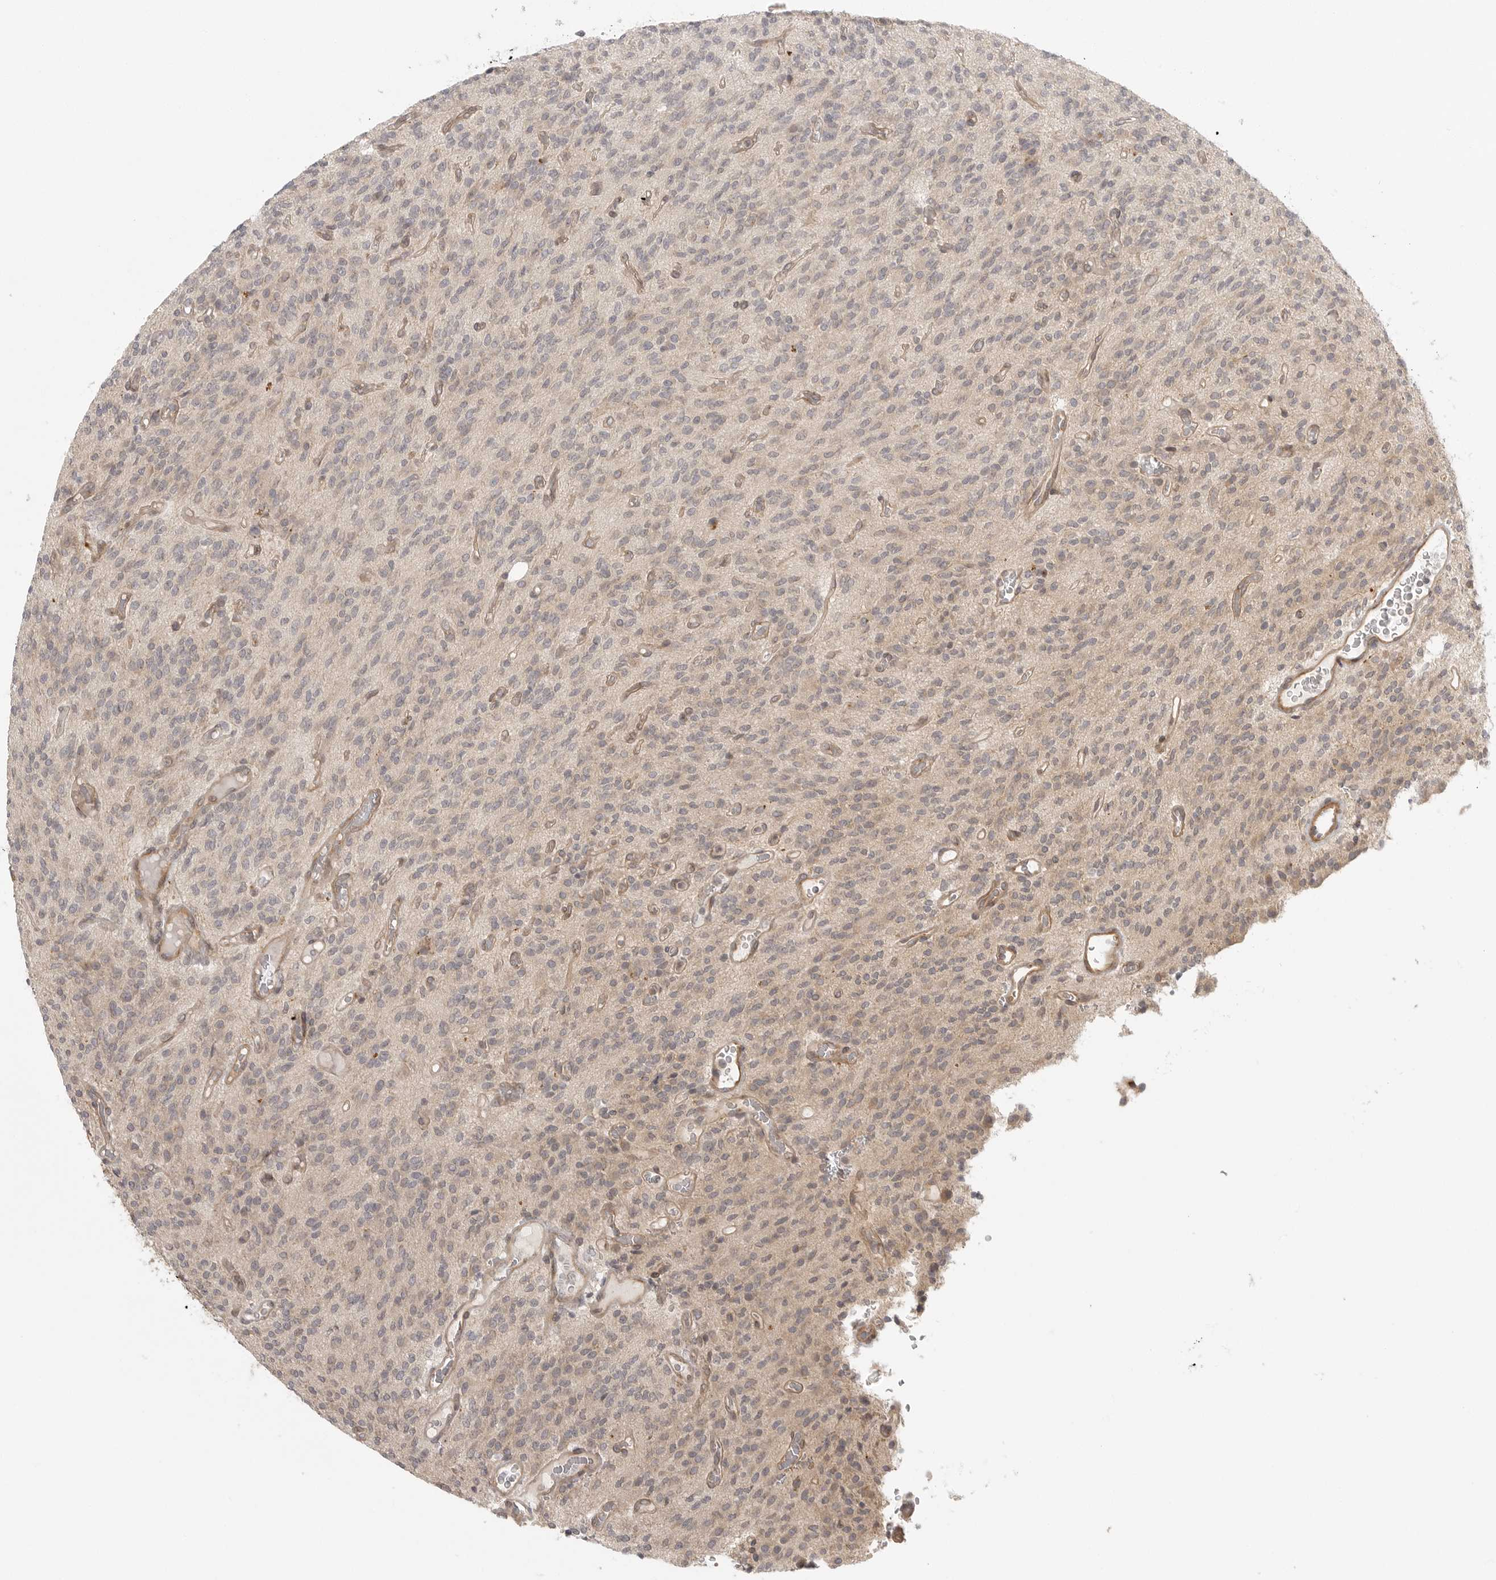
{"staining": {"intensity": "negative", "quantity": "none", "location": "none"}, "tissue": "glioma", "cell_type": "Tumor cells", "image_type": "cancer", "snomed": [{"axis": "morphology", "description": "Glioma, malignant, High grade"}, {"axis": "topography", "description": "Brain"}], "caption": "IHC photomicrograph of glioma stained for a protein (brown), which reveals no staining in tumor cells.", "gene": "CCPG1", "patient": {"sex": "male", "age": 34}}